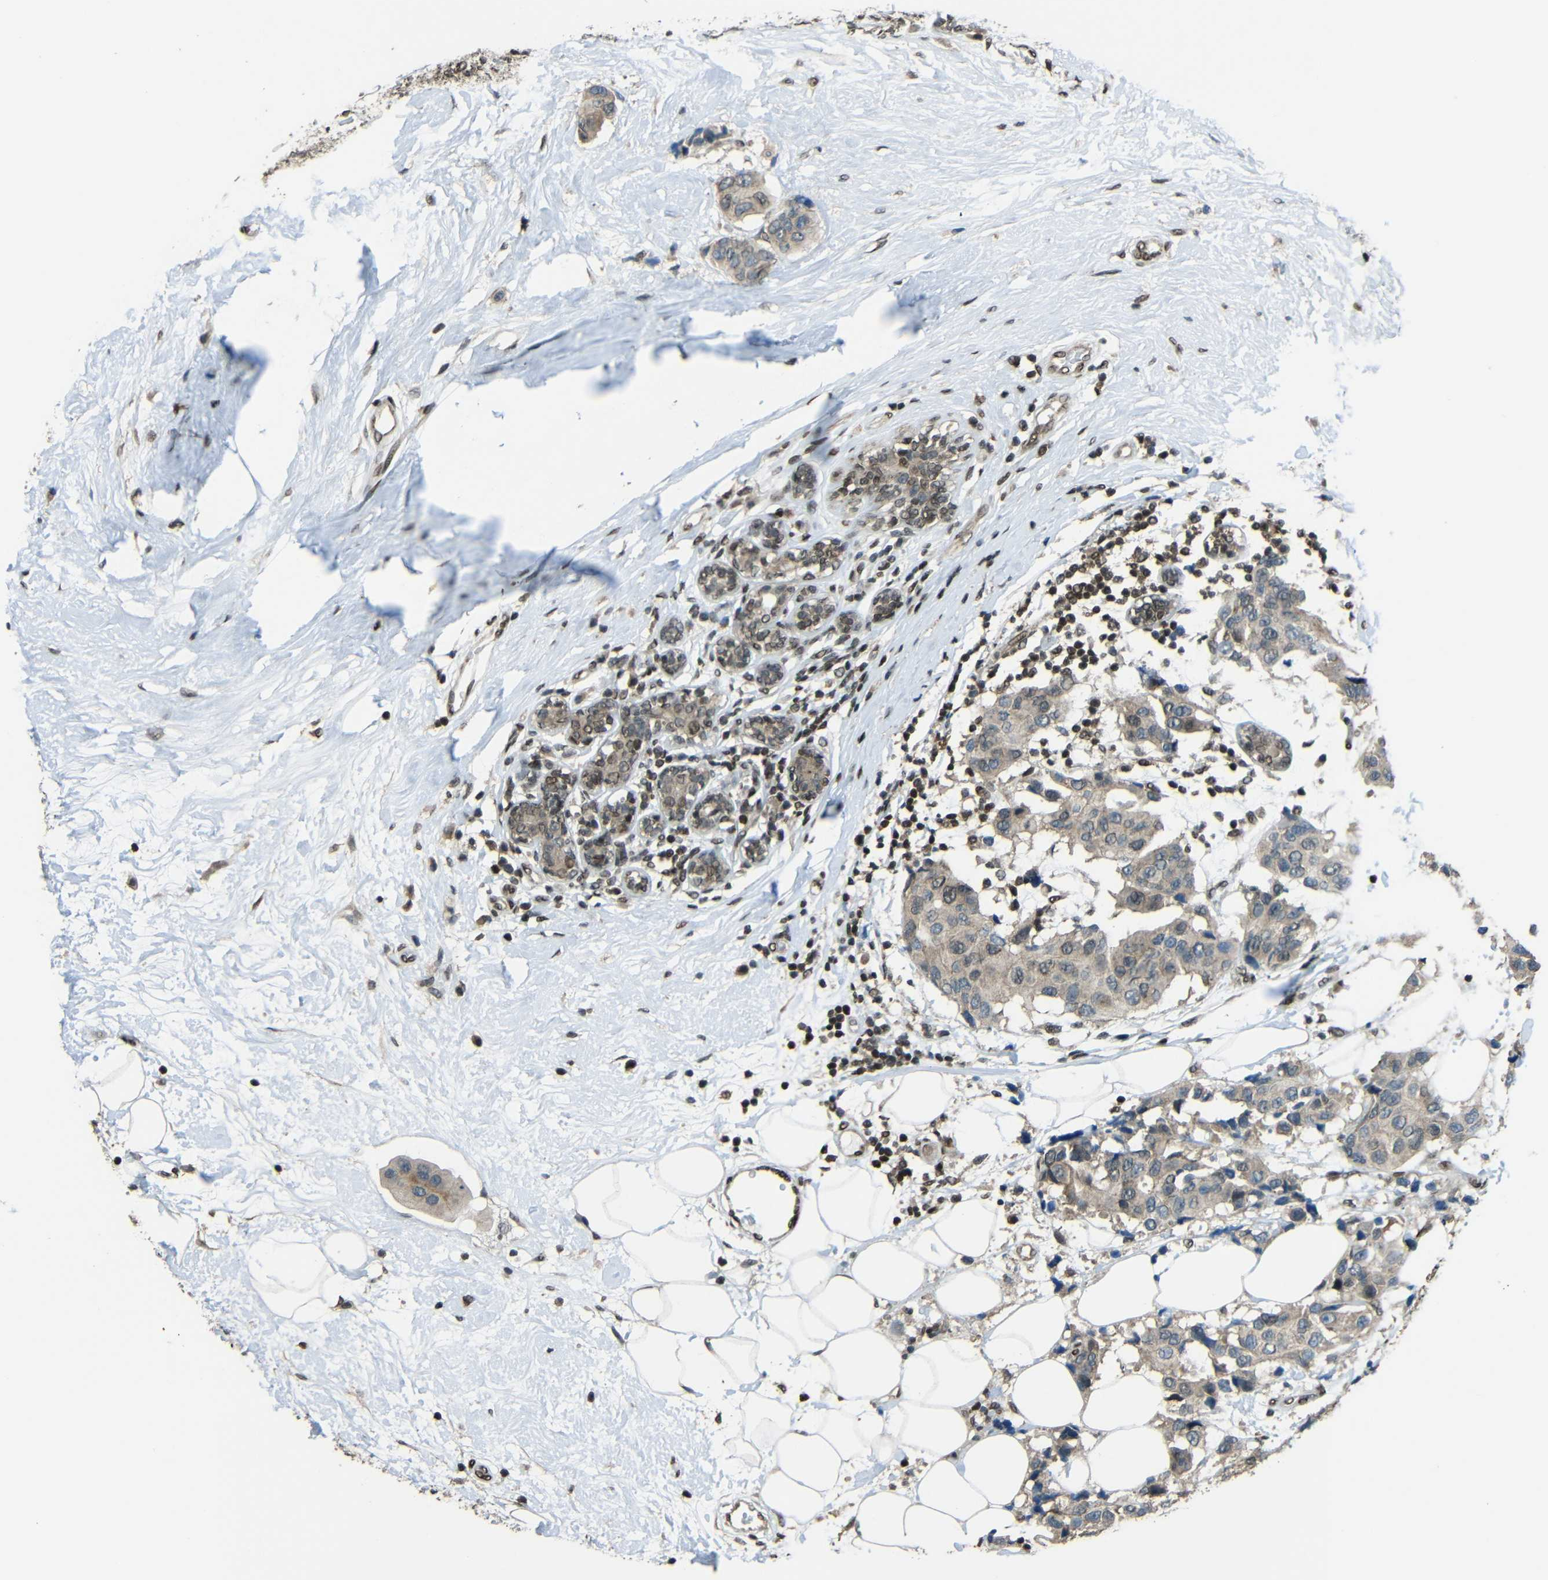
{"staining": {"intensity": "weak", "quantity": ">75%", "location": "cytoplasmic/membranous,nuclear"}, "tissue": "breast cancer", "cell_type": "Tumor cells", "image_type": "cancer", "snomed": [{"axis": "morphology", "description": "Normal tissue, NOS"}, {"axis": "morphology", "description": "Duct carcinoma"}, {"axis": "topography", "description": "Breast"}], "caption": "A high-resolution image shows immunohistochemistry (IHC) staining of breast cancer, which reveals weak cytoplasmic/membranous and nuclear positivity in about >75% of tumor cells.", "gene": "PSIP1", "patient": {"sex": "female", "age": 39}}